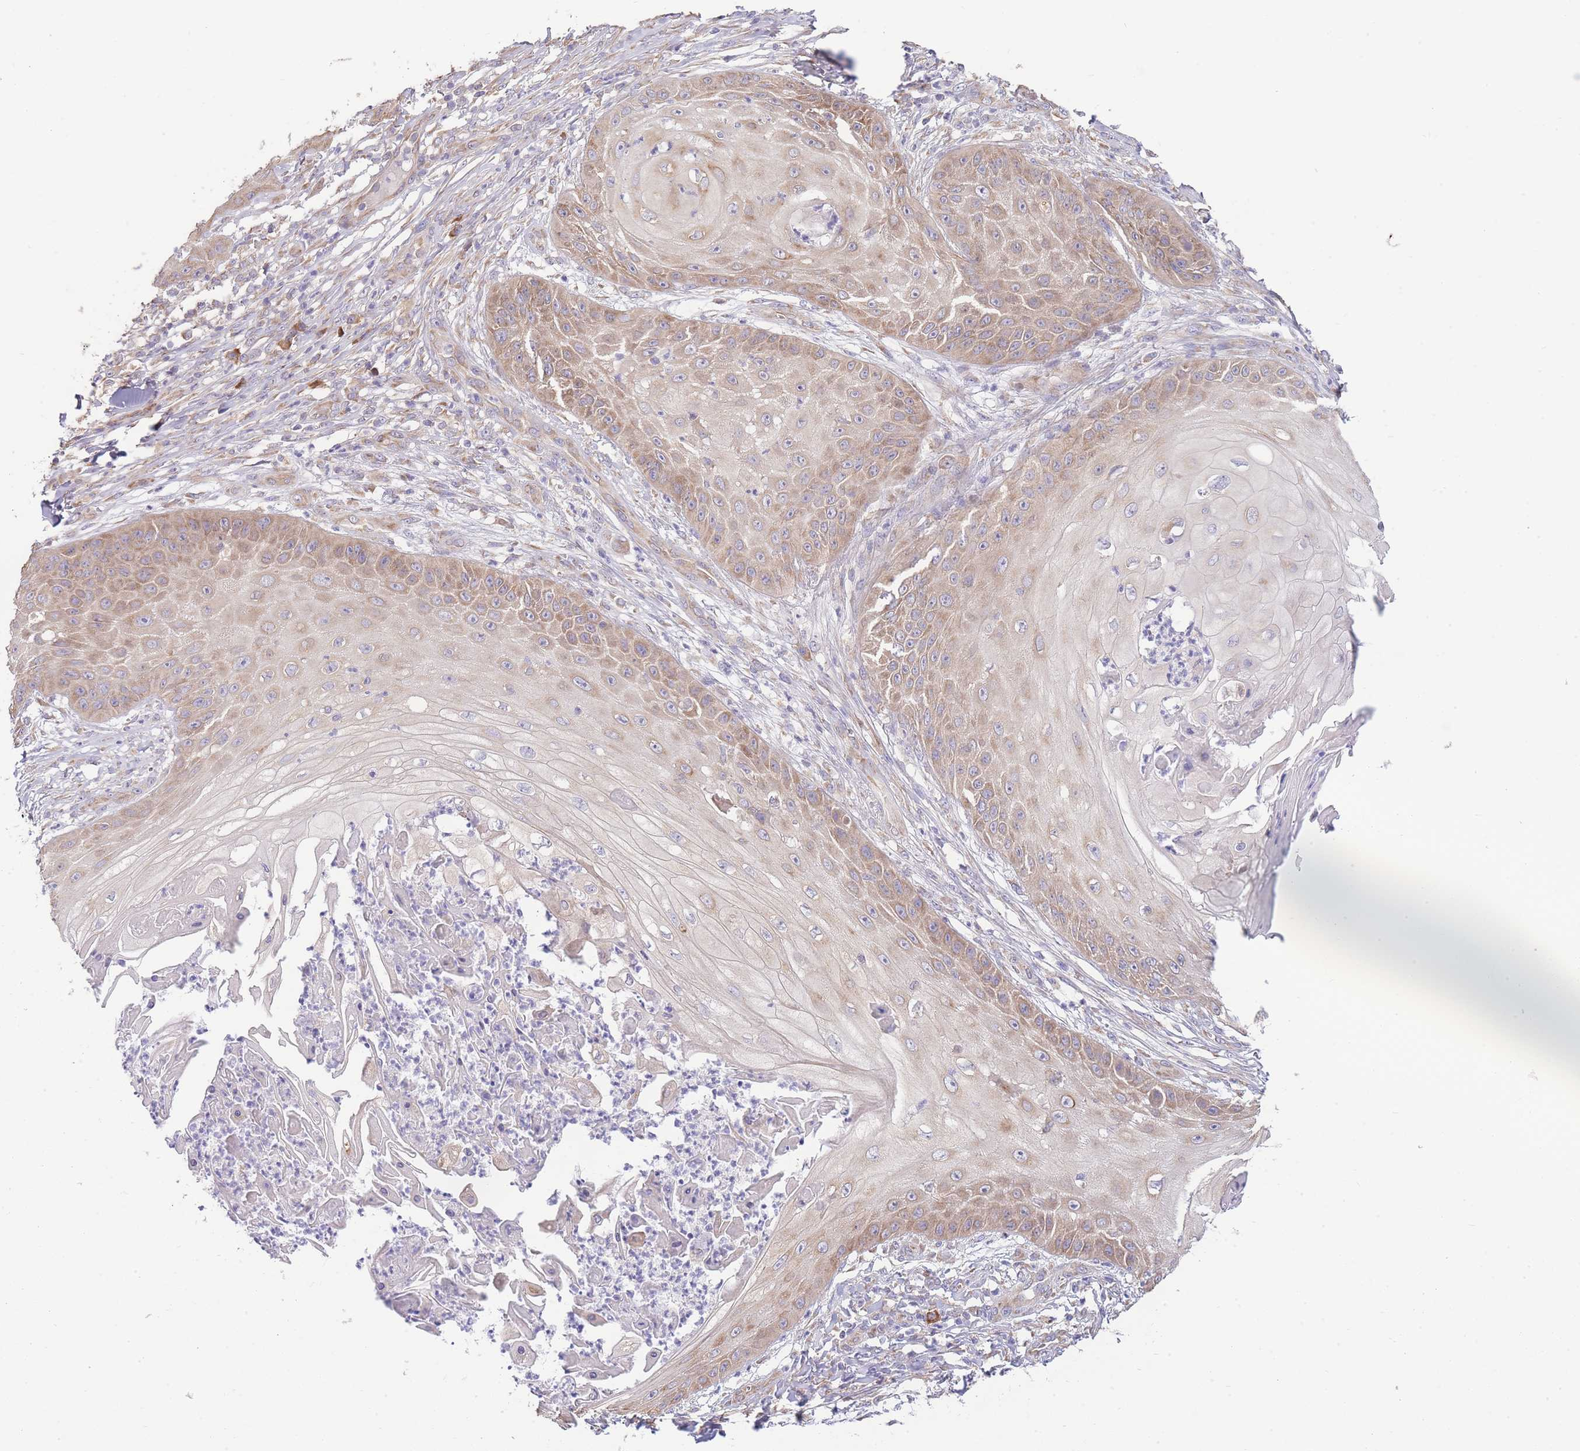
{"staining": {"intensity": "moderate", "quantity": "25%-75%", "location": "cytoplasmic/membranous"}, "tissue": "skin cancer", "cell_type": "Tumor cells", "image_type": "cancer", "snomed": [{"axis": "morphology", "description": "Squamous cell carcinoma, NOS"}, {"axis": "topography", "description": "Skin"}], "caption": "Approximately 25%-75% of tumor cells in skin cancer (squamous cell carcinoma) demonstrate moderate cytoplasmic/membranous protein positivity as visualized by brown immunohistochemical staining.", "gene": "BEX1", "patient": {"sex": "male", "age": 70}}